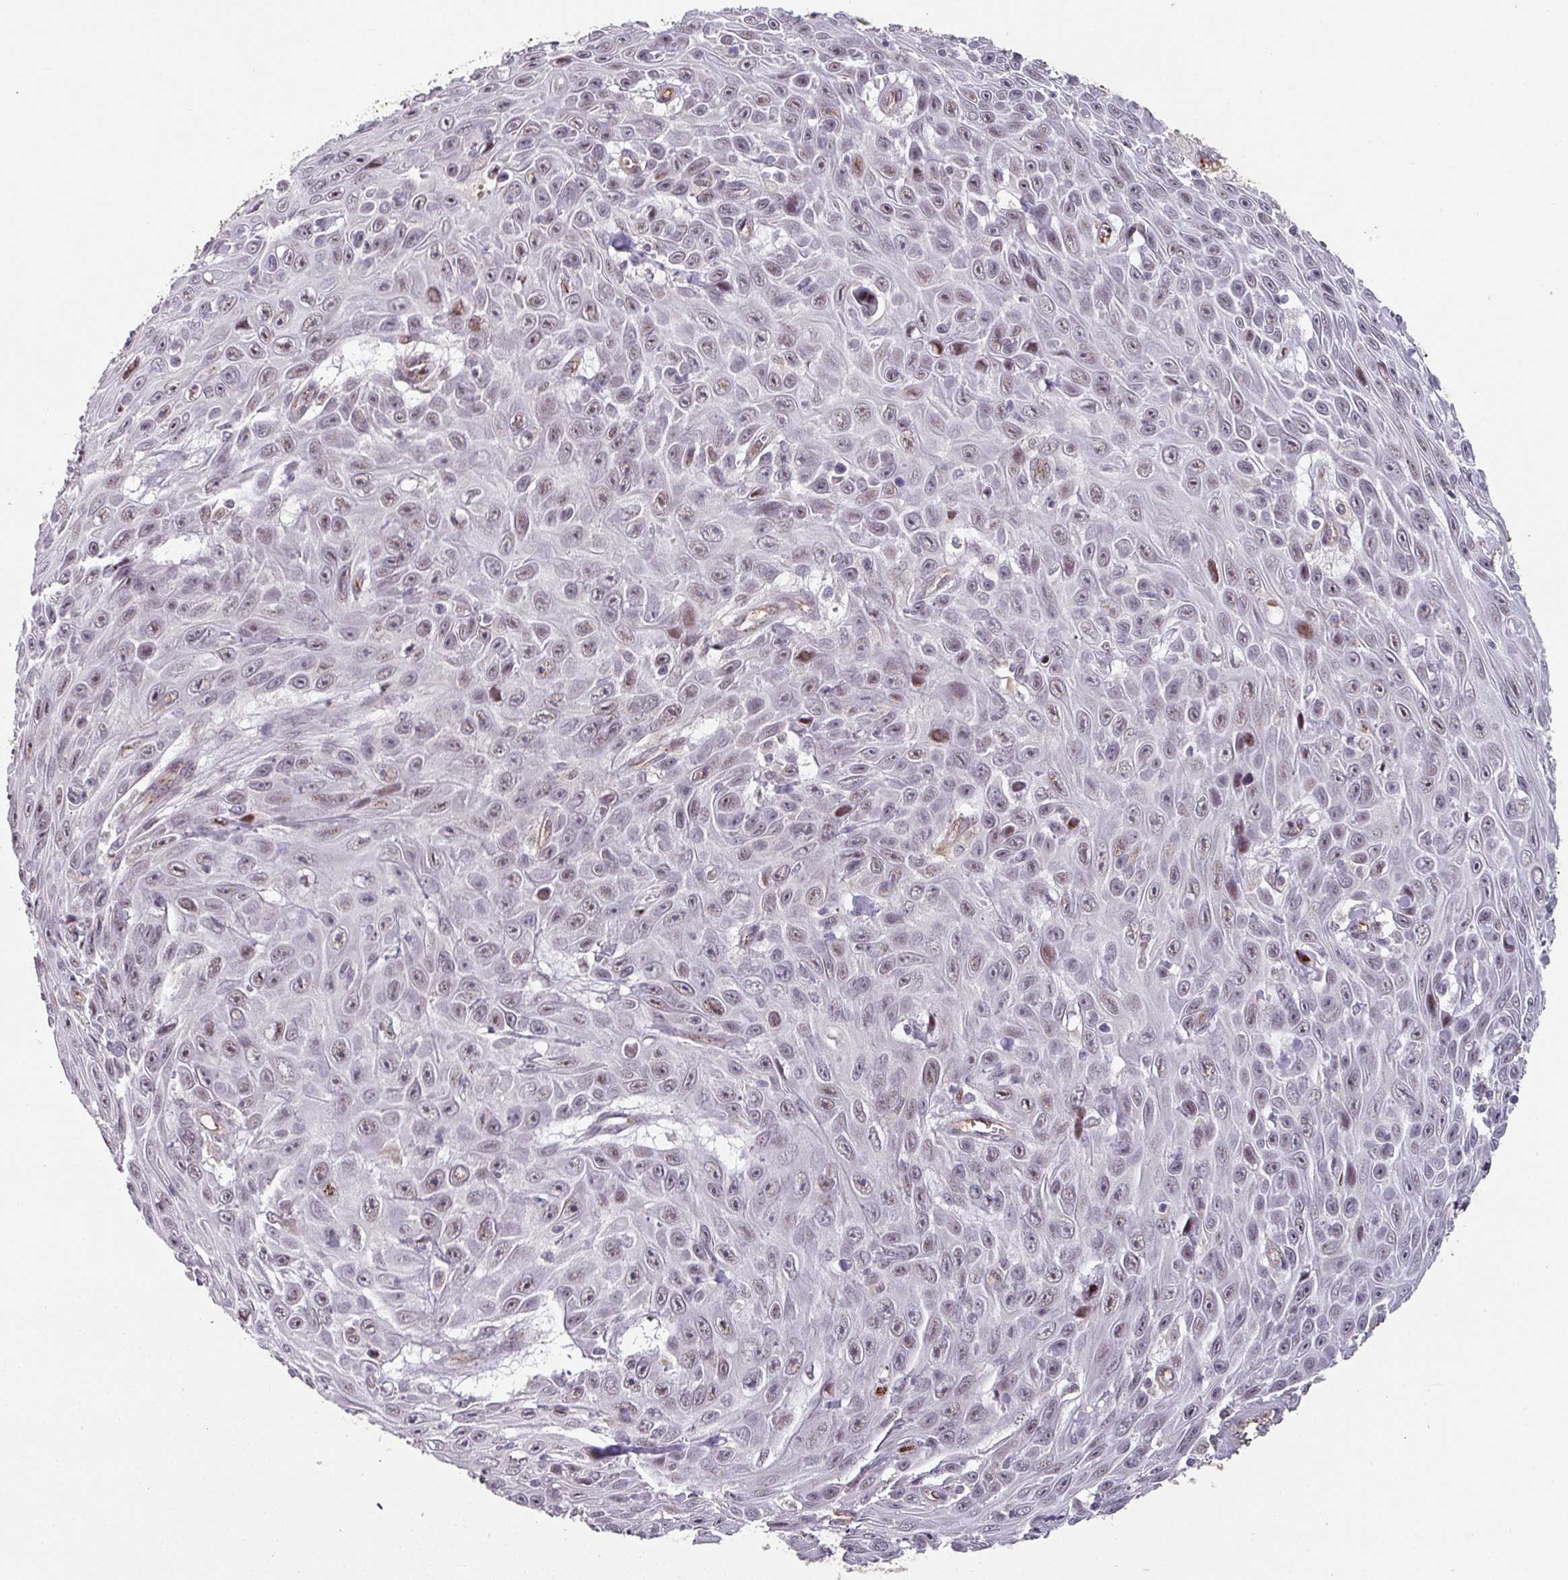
{"staining": {"intensity": "moderate", "quantity": "<25%", "location": "nuclear"}, "tissue": "skin cancer", "cell_type": "Tumor cells", "image_type": "cancer", "snomed": [{"axis": "morphology", "description": "Squamous cell carcinoma, NOS"}, {"axis": "topography", "description": "Skin"}], "caption": "IHC (DAB (3,3'-diaminobenzidine)) staining of skin cancer (squamous cell carcinoma) exhibits moderate nuclear protein staining in about <25% of tumor cells.", "gene": "SIDT2", "patient": {"sex": "male", "age": 82}}